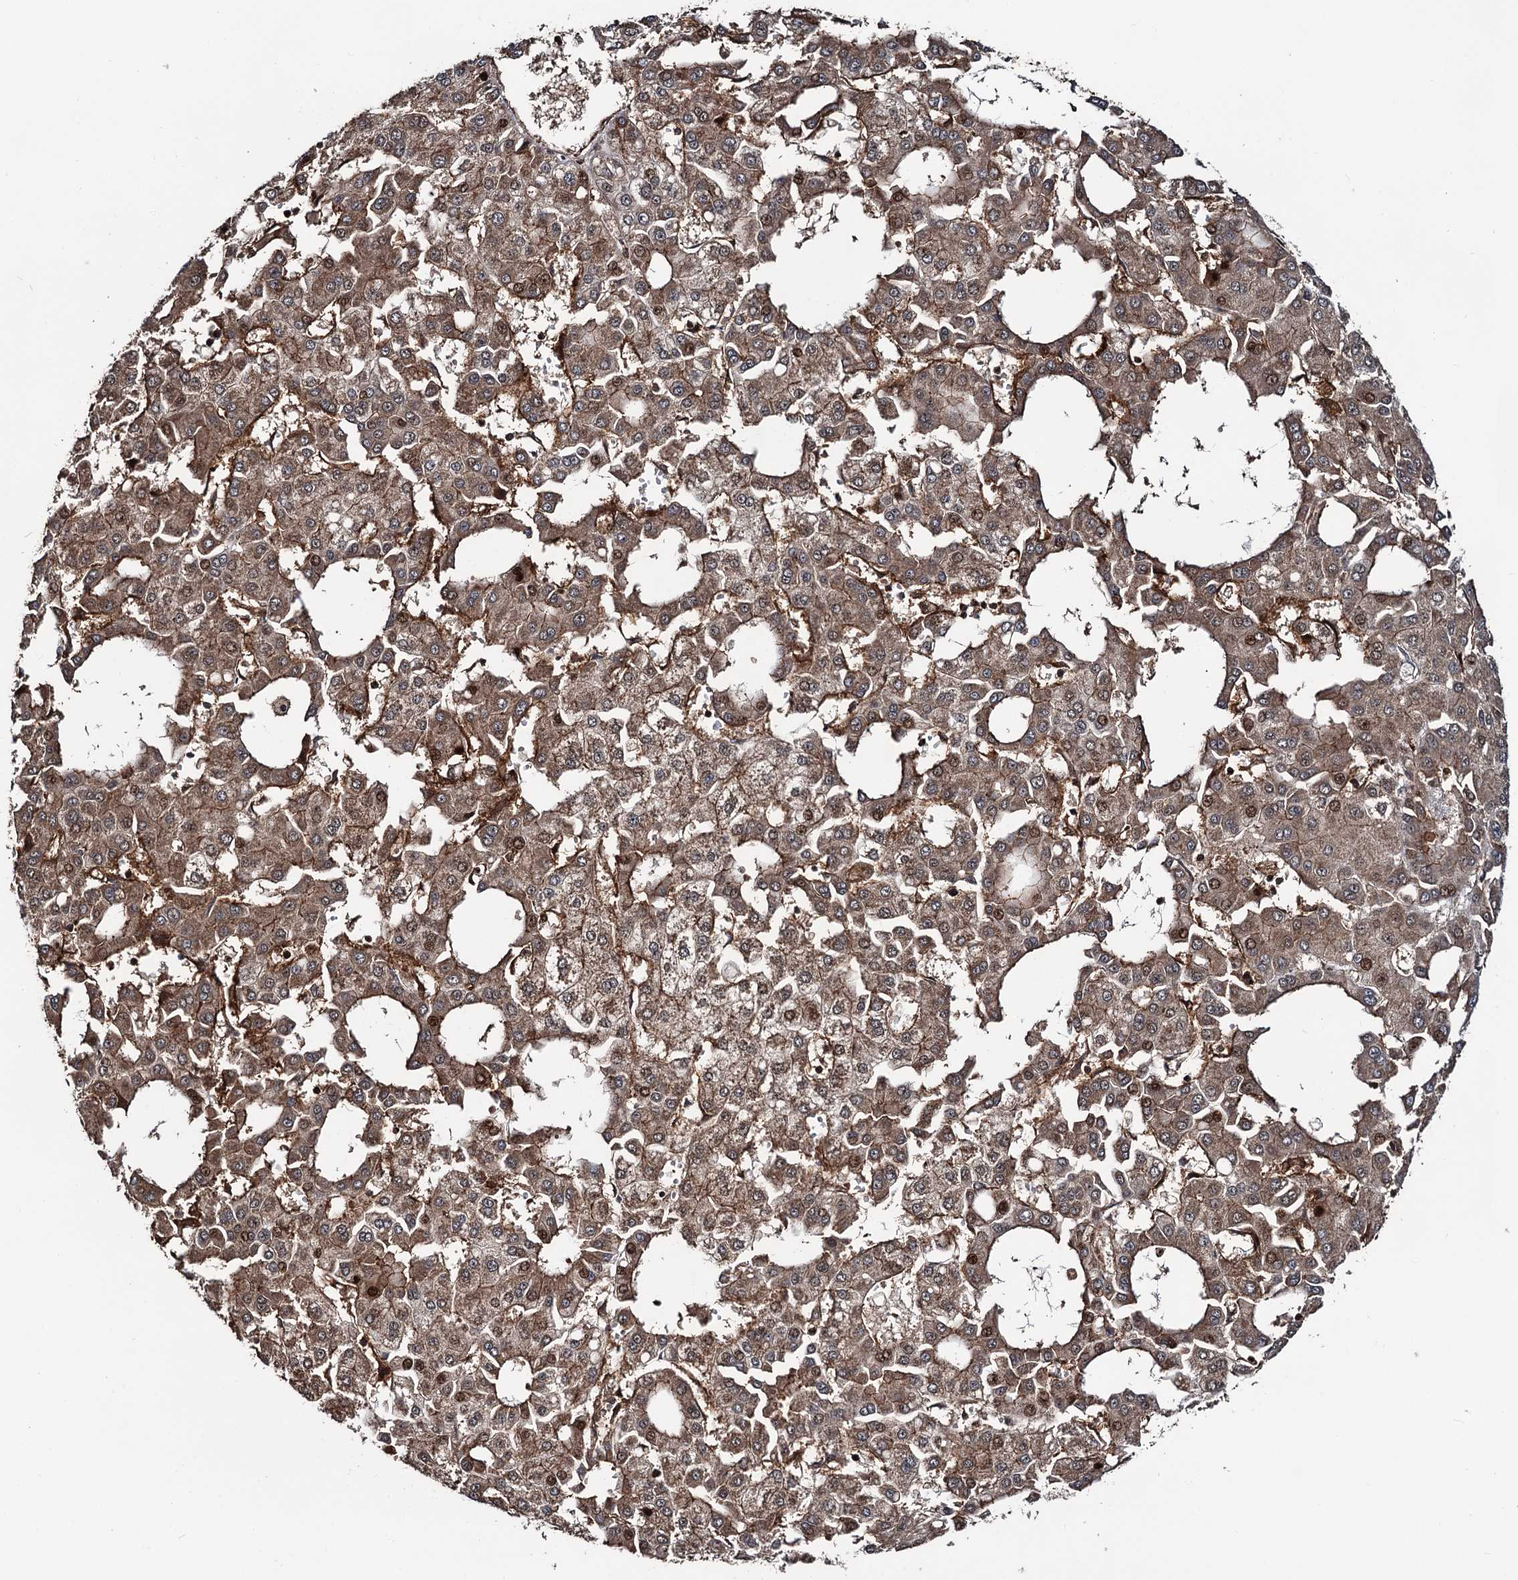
{"staining": {"intensity": "moderate", "quantity": ">75%", "location": "cytoplasmic/membranous"}, "tissue": "liver cancer", "cell_type": "Tumor cells", "image_type": "cancer", "snomed": [{"axis": "morphology", "description": "Carcinoma, Hepatocellular, NOS"}, {"axis": "topography", "description": "Liver"}], "caption": "Tumor cells exhibit medium levels of moderate cytoplasmic/membranous staining in approximately >75% of cells in liver cancer. The staining was performed using DAB, with brown indicating positive protein expression. Nuclei are stained blue with hematoxylin.", "gene": "SNRNP25", "patient": {"sex": "male", "age": 47}}